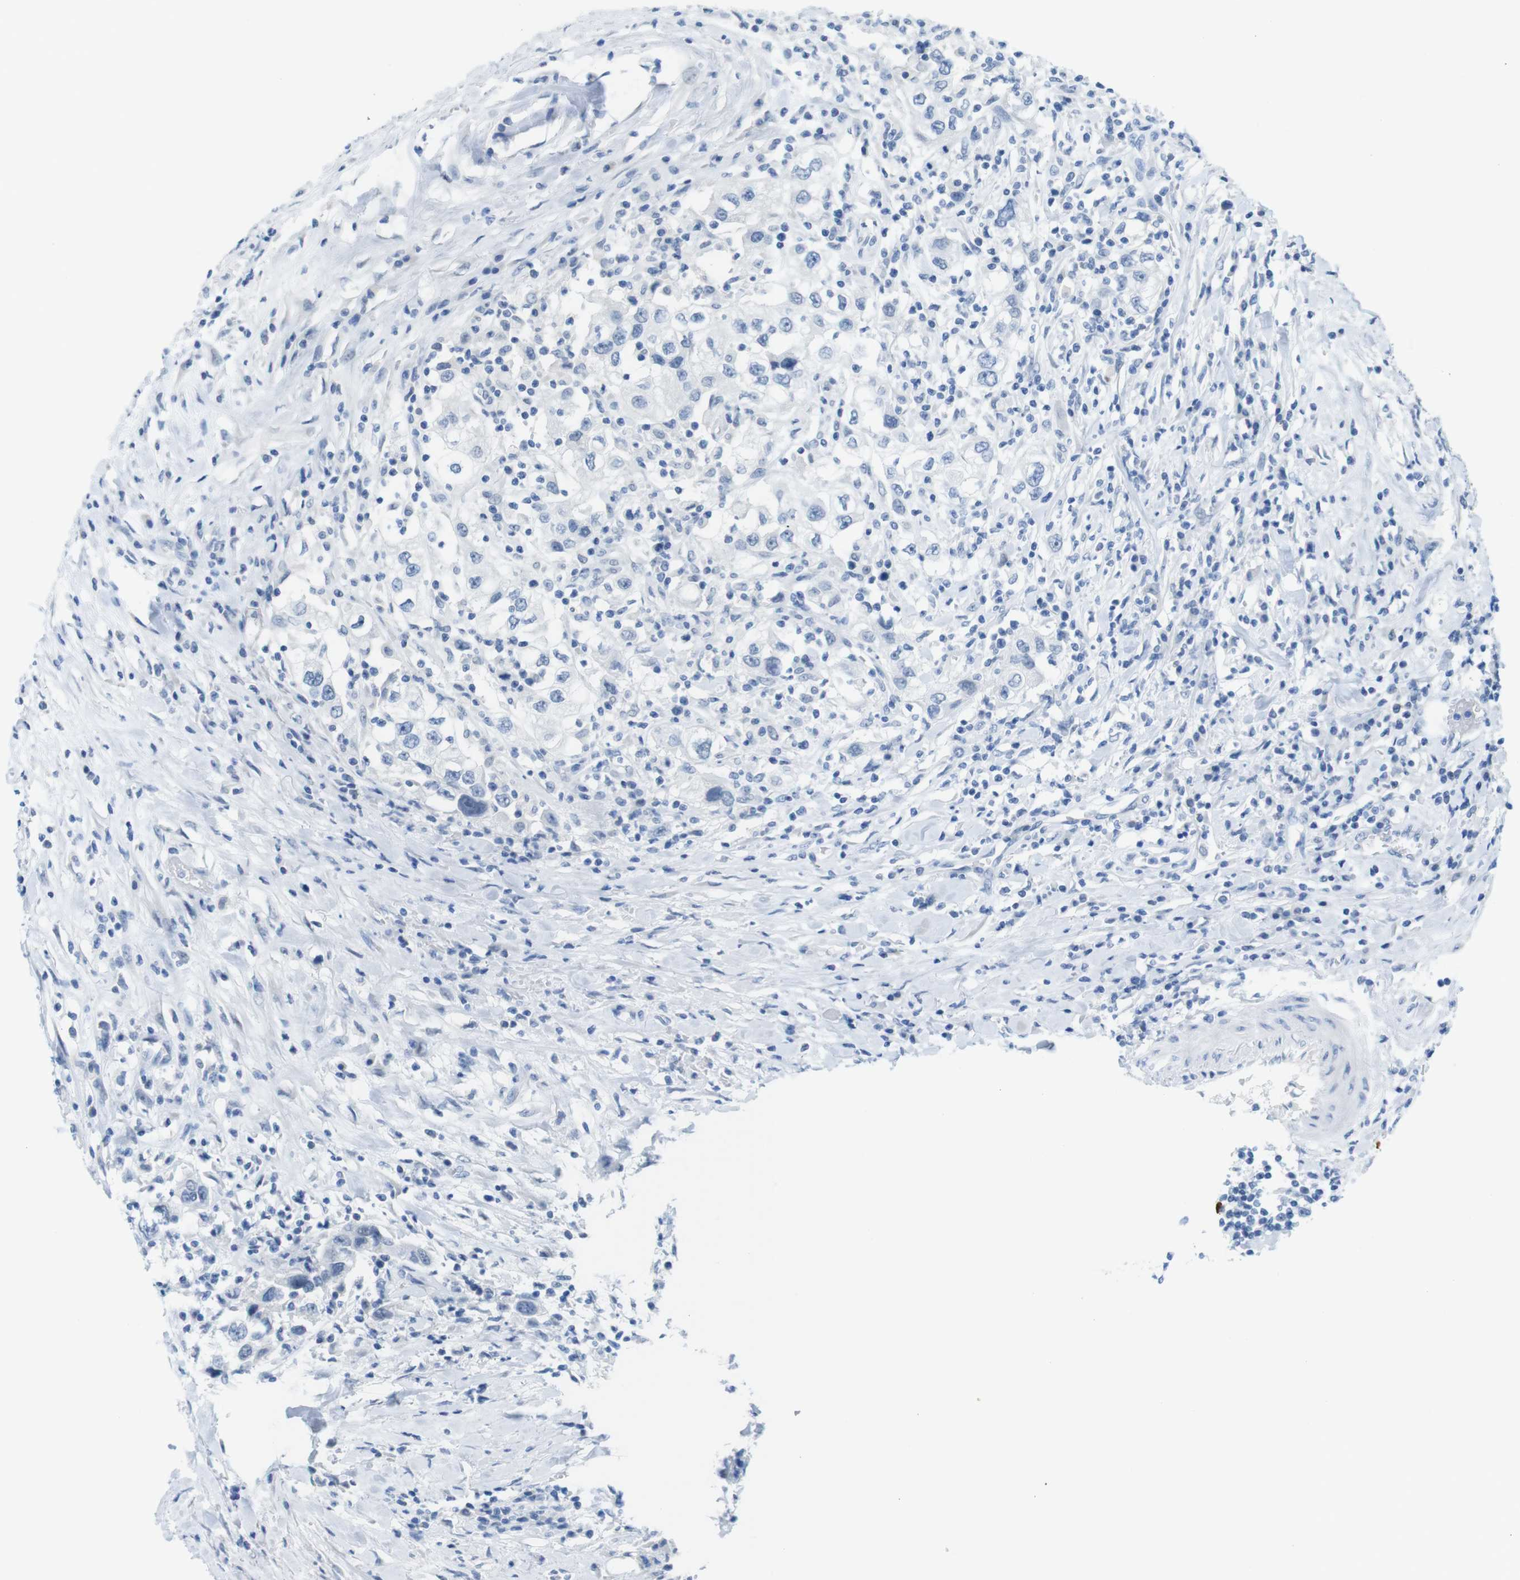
{"staining": {"intensity": "negative", "quantity": "none", "location": "none"}, "tissue": "urothelial cancer", "cell_type": "Tumor cells", "image_type": "cancer", "snomed": [{"axis": "morphology", "description": "Urothelial carcinoma, High grade"}, {"axis": "topography", "description": "Urinary bladder"}], "caption": "The immunohistochemistry (IHC) photomicrograph has no significant expression in tumor cells of urothelial cancer tissue.", "gene": "OPN1SW", "patient": {"sex": "female", "age": 80}}